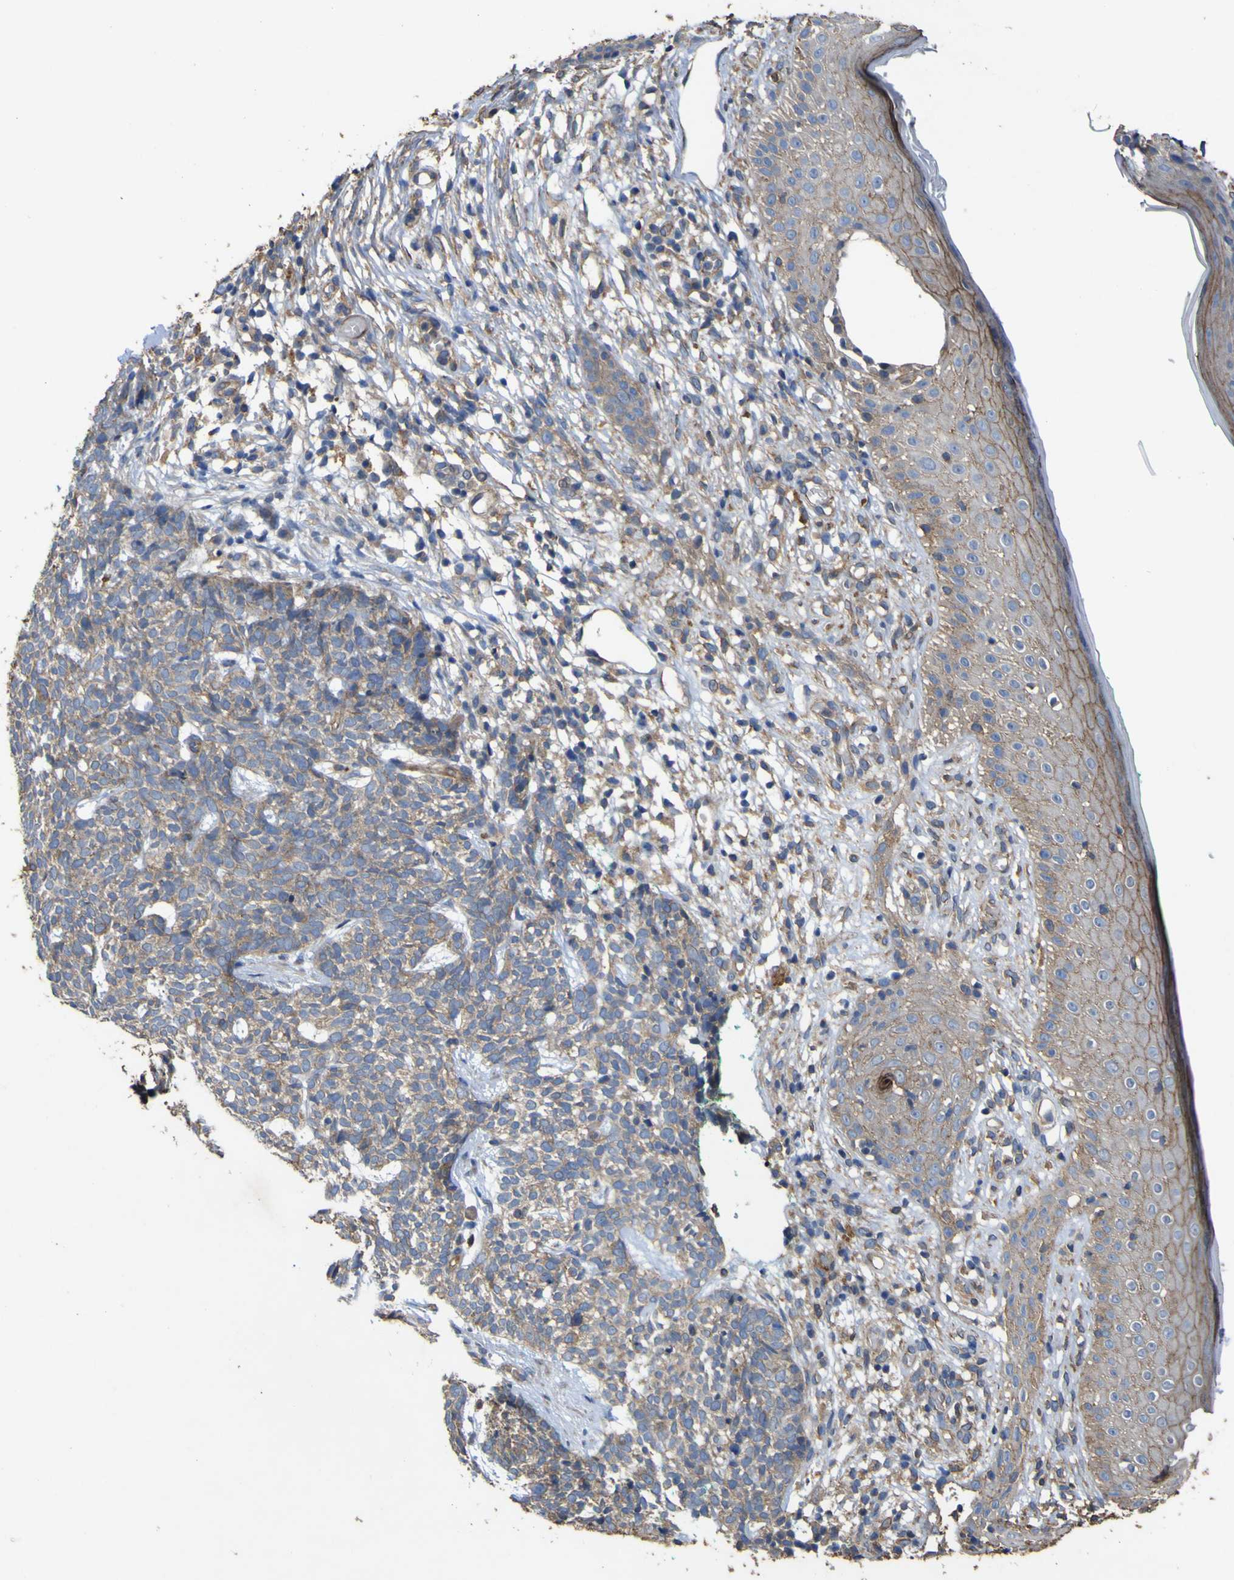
{"staining": {"intensity": "moderate", "quantity": "25%-75%", "location": "cytoplasmic/membranous"}, "tissue": "skin cancer", "cell_type": "Tumor cells", "image_type": "cancer", "snomed": [{"axis": "morphology", "description": "Basal cell carcinoma"}, {"axis": "topography", "description": "Skin"}], "caption": "Skin cancer (basal cell carcinoma) stained with DAB (3,3'-diaminobenzidine) immunohistochemistry (IHC) shows medium levels of moderate cytoplasmic/membranous expression in approximately 25%-75% of tumor cells.", "gene": "TNFSF15", "patient": {"sex": "female", "age": 84}}